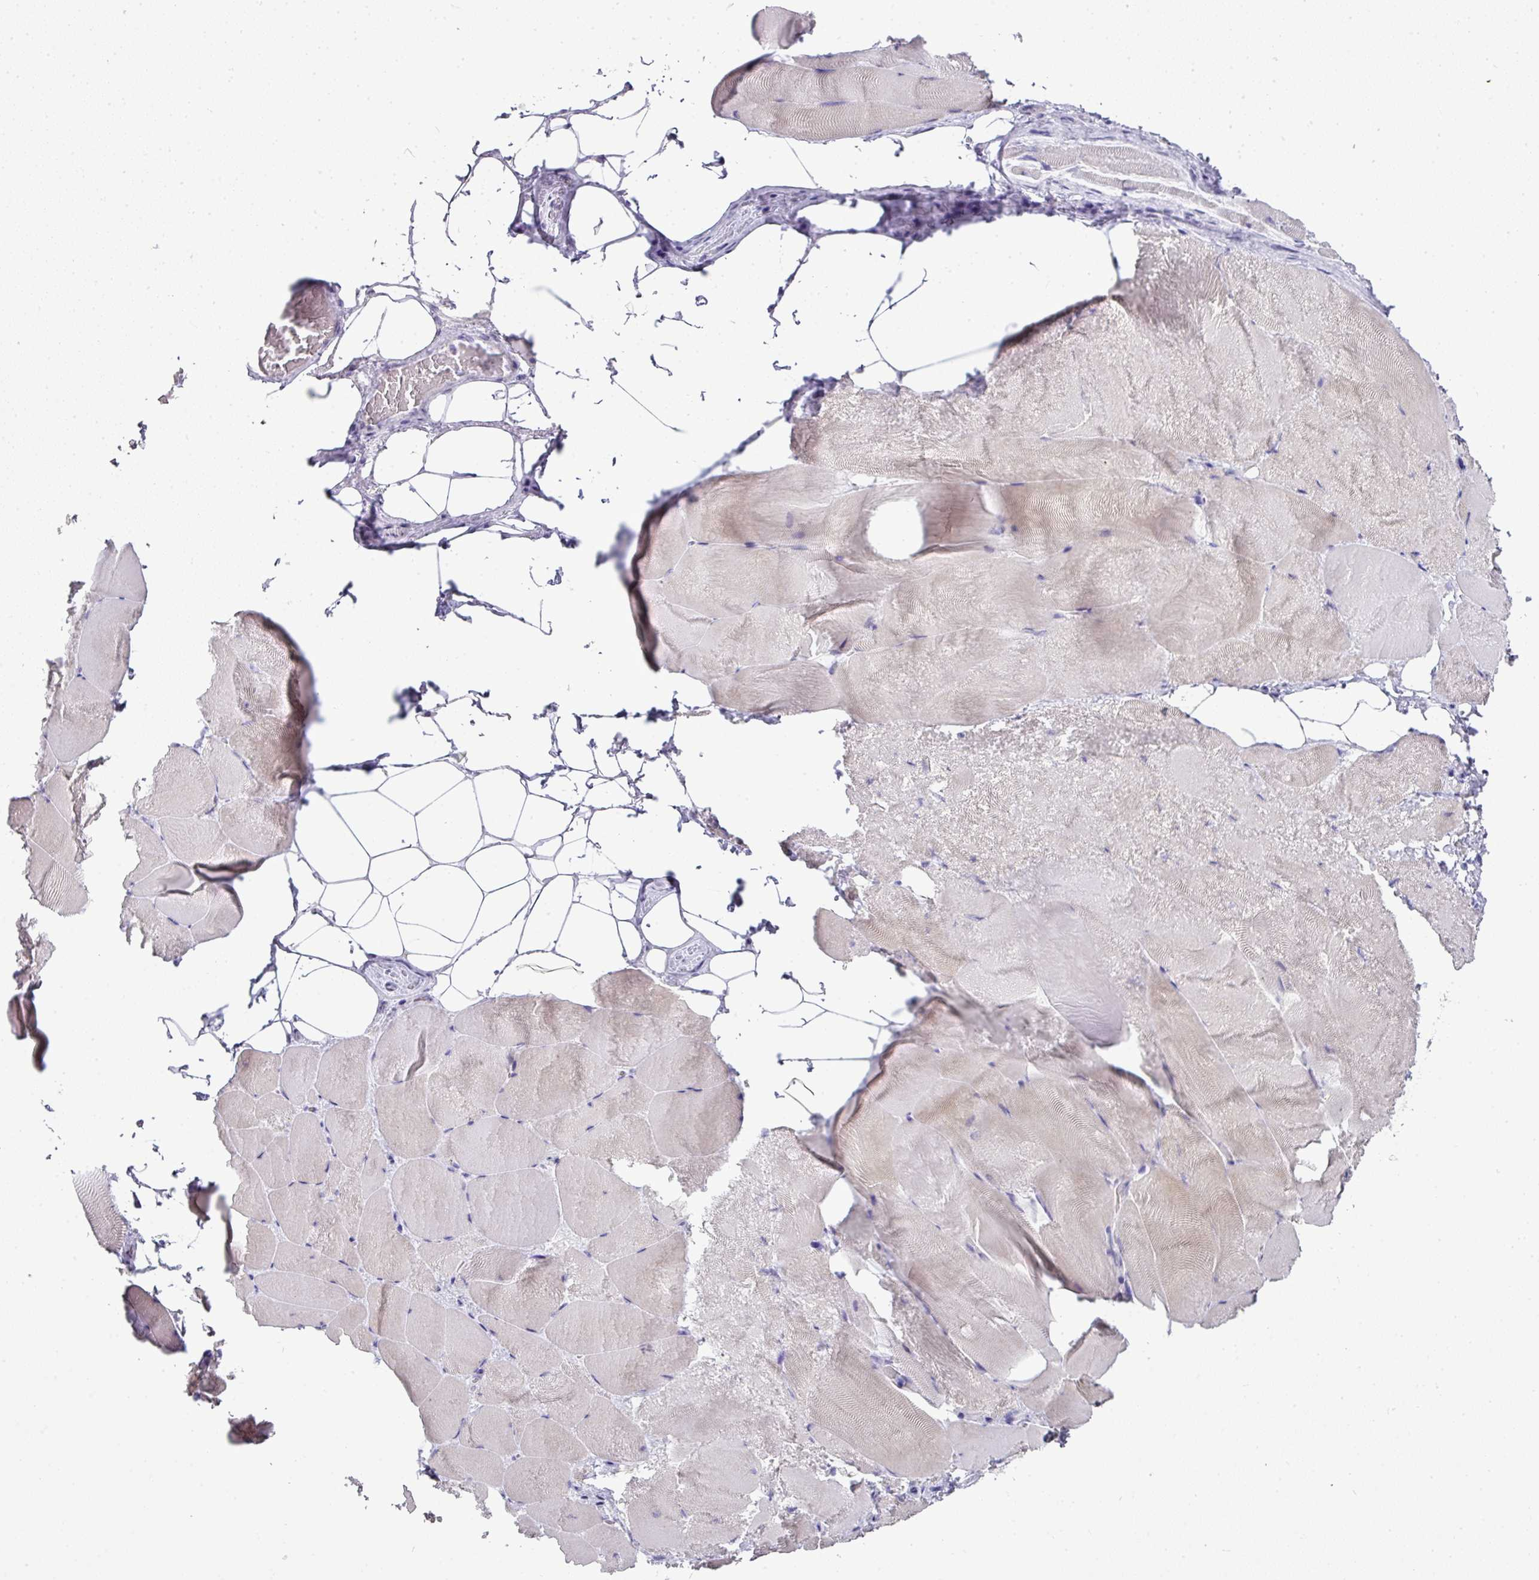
{"staining": {"intensity": "negative", "quantity": "none", "location": "none"}, "tissue": "skeletal muscle", "cell_type": "Myocytes", "image_type": "normal", "snomed": [{"axis": "morphology", "description": "Normal tissue, NOS"}, {"axis": "topography", "description": "Skeletal muscle"}], "caption": "IHC image of benign skeletal muscle stained for a protein (brown), which exhibits no staining in myocytes. (Brightfield microscopy of DAB immunohistochemistry at high magnification).", "gene": "BCL11A", "patient": {"sex": "female", "age": 64}}